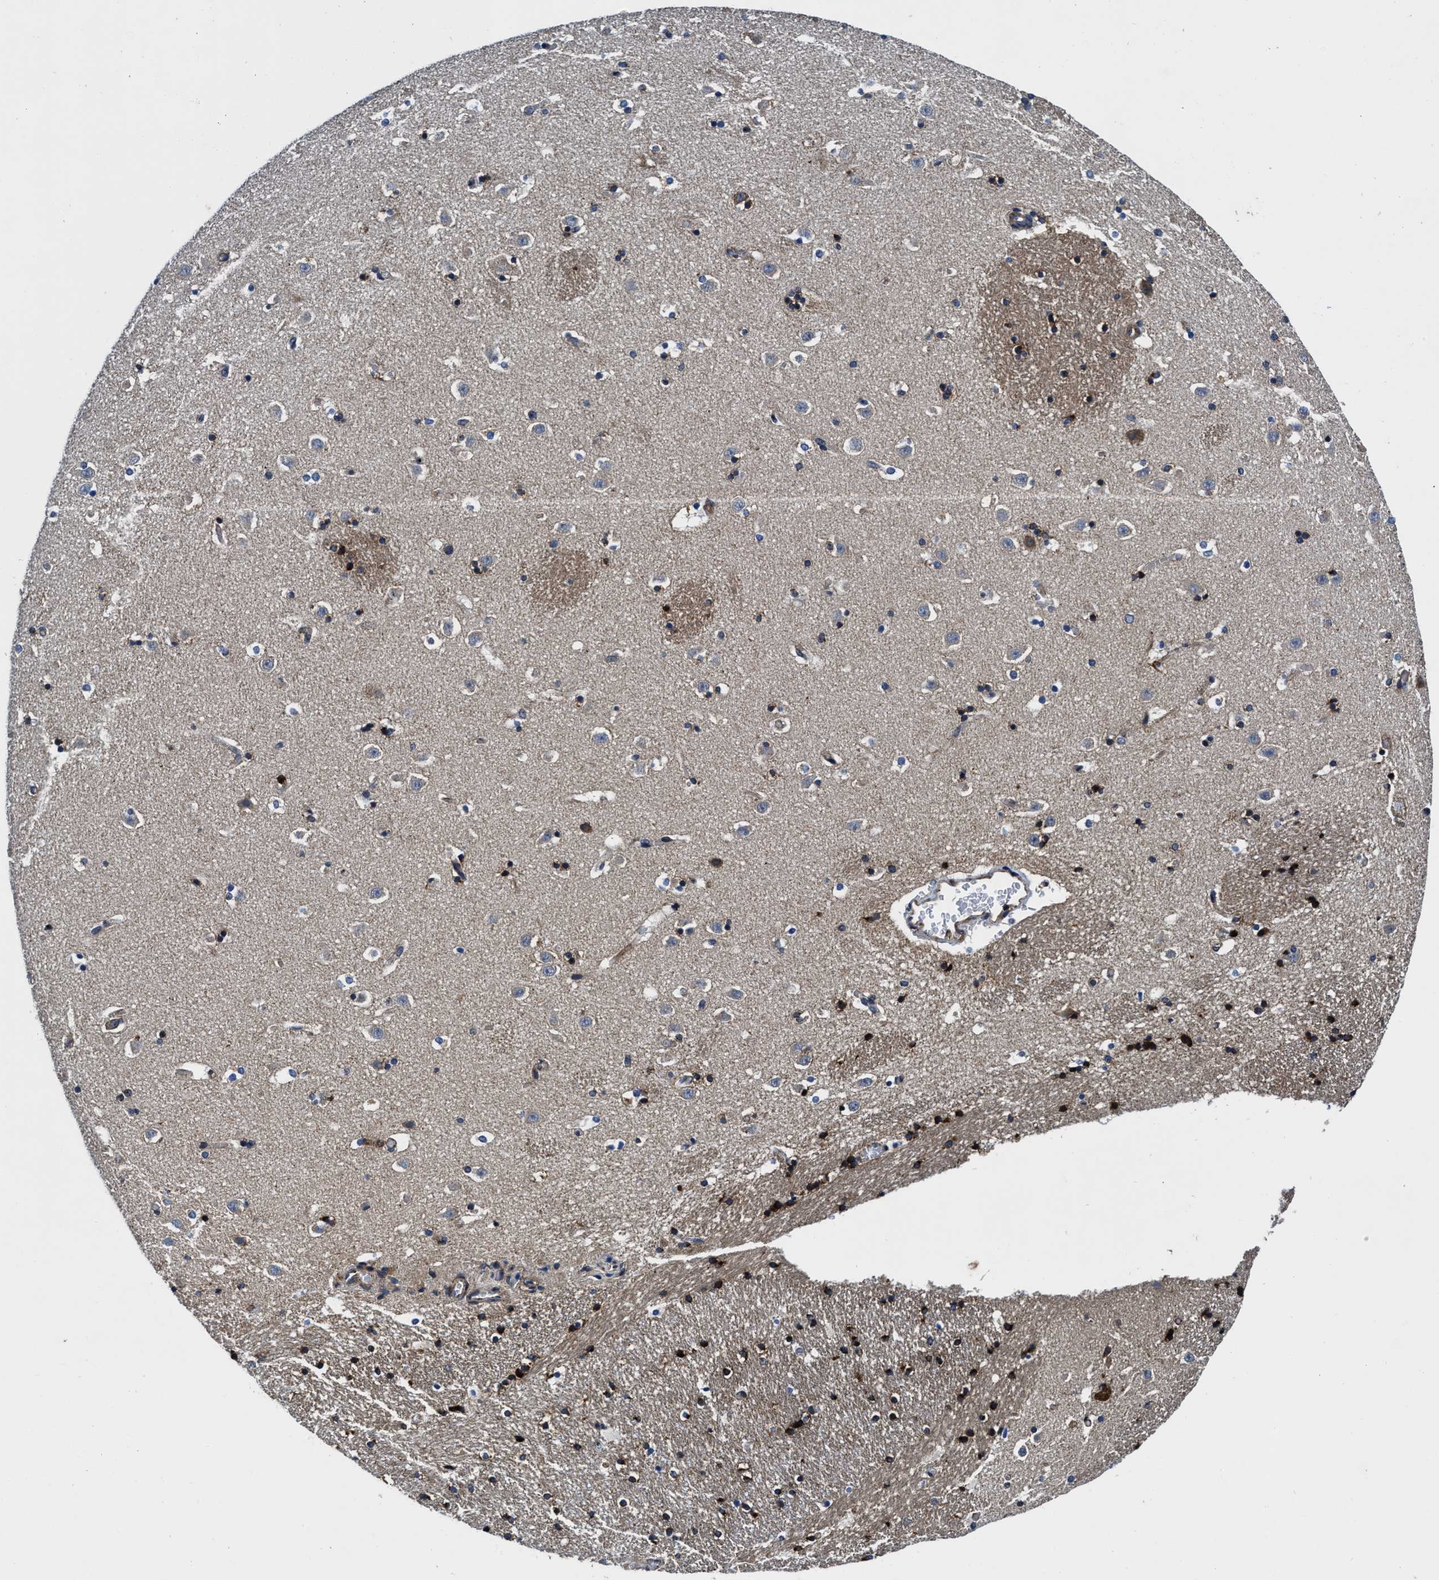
{"staining": {"intensity": "moderate", "quantity": "25%-75%", "location": "cytoplasmic/membranous"}, "tissue": "caudate", "cell_type": "Glial cells", "image_type": "normal", "snomed": [{"axis": "morphology", "description": "Normal tissue, NOS"}, {"axis": "topography", "description": "Lateral ventricle wall"}], "caption": "An IHC image of normal tissue is shown. Protein staining in brown shows moderate cytoplasmic/membranous positivity in caudate within glial cells.", "gene": "C2orf66", "patient": {"sex": "male", "age": 45}}